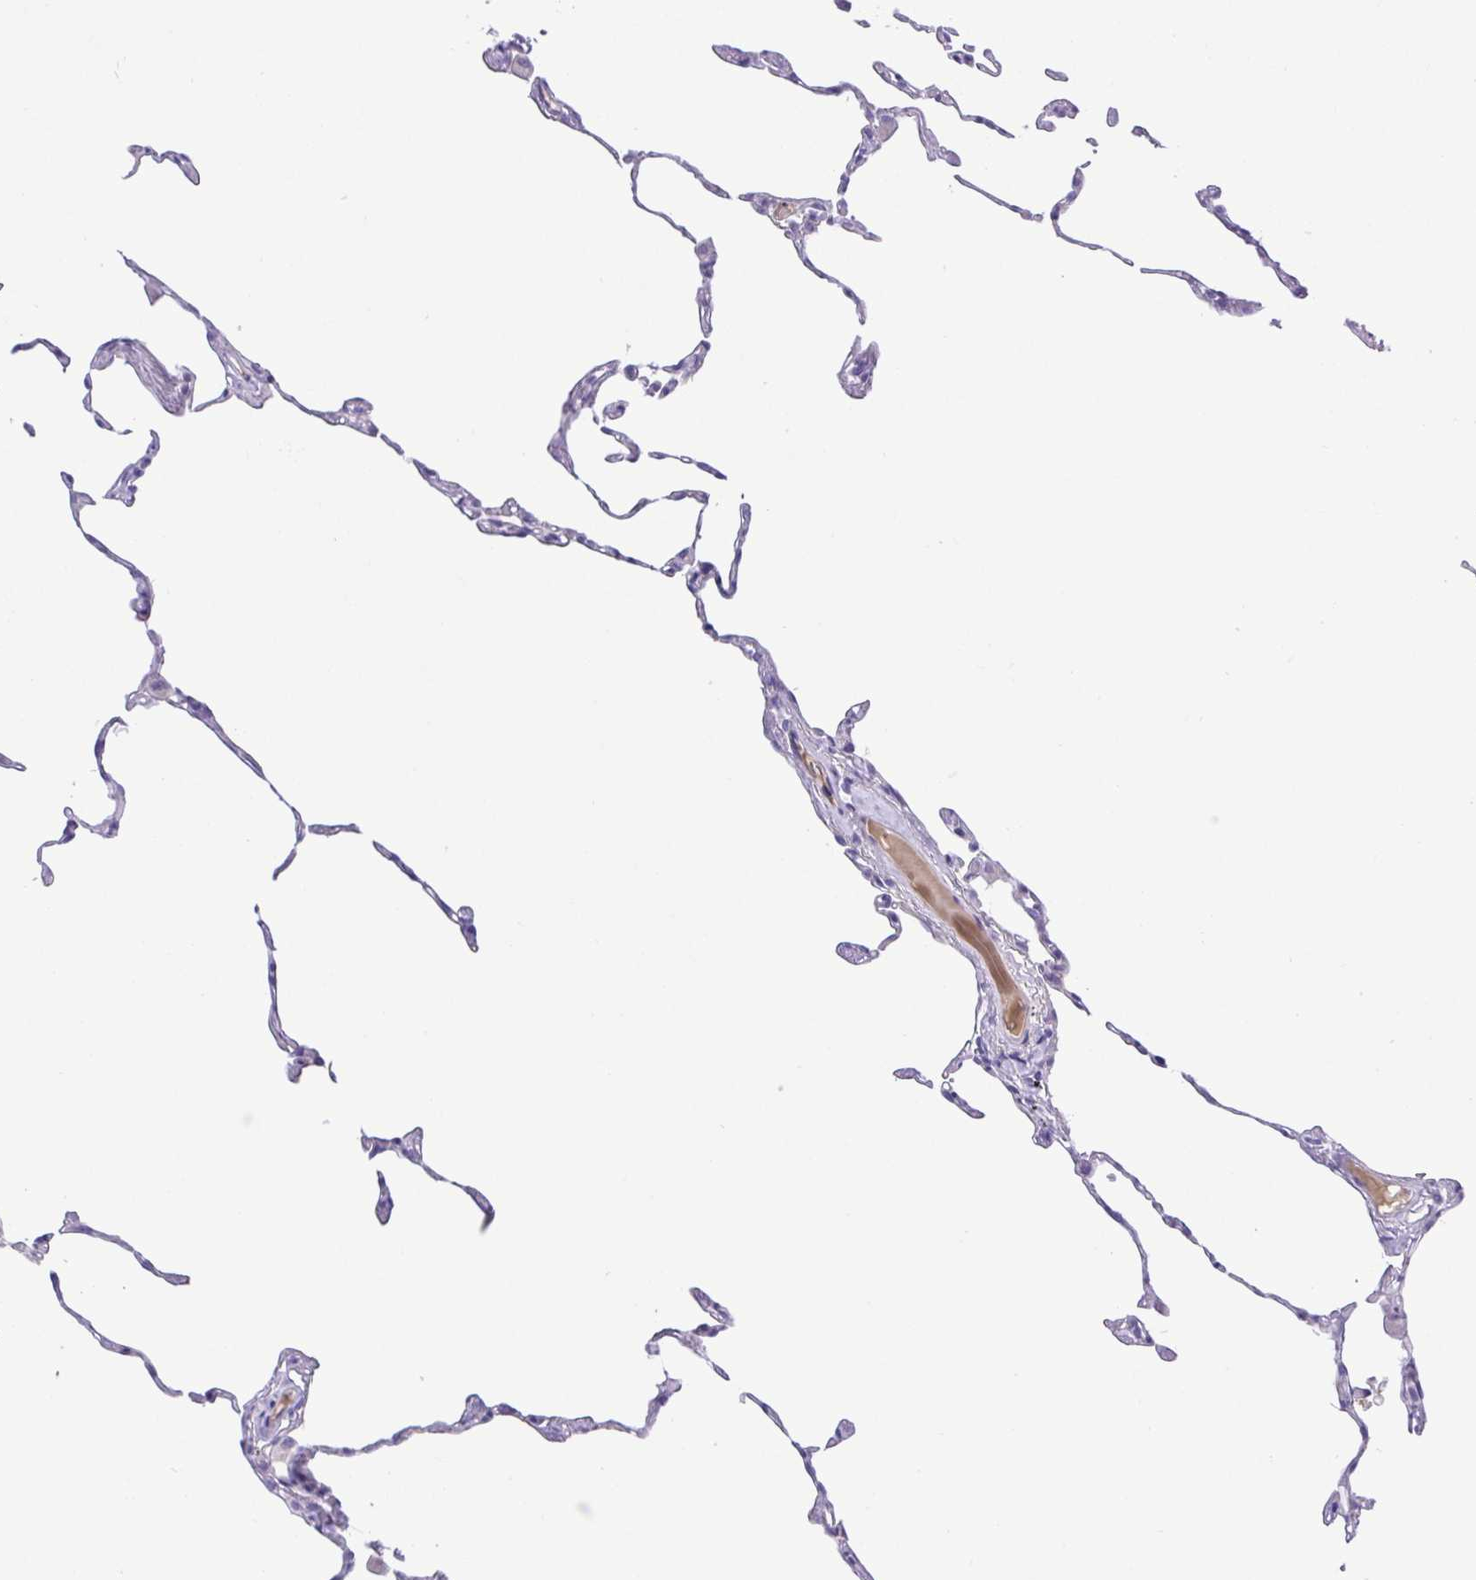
{"staining": {"intensity": "negative", "quantity": "none", "location": "none"}, "tissue": "lung", "cell_type": "Alveolar cells", "image_type": "normal", "snomed": [{"axis": "morphology", "description": "Normal tissue, NOS"}, {"axis": "topography", "description": "Lung"}], "caption": "An image of lung stained for a protein displays no brown staining in alveolar cells.", "gene": "GABBR2", "patient": {"sex": "female", "age": 57}}